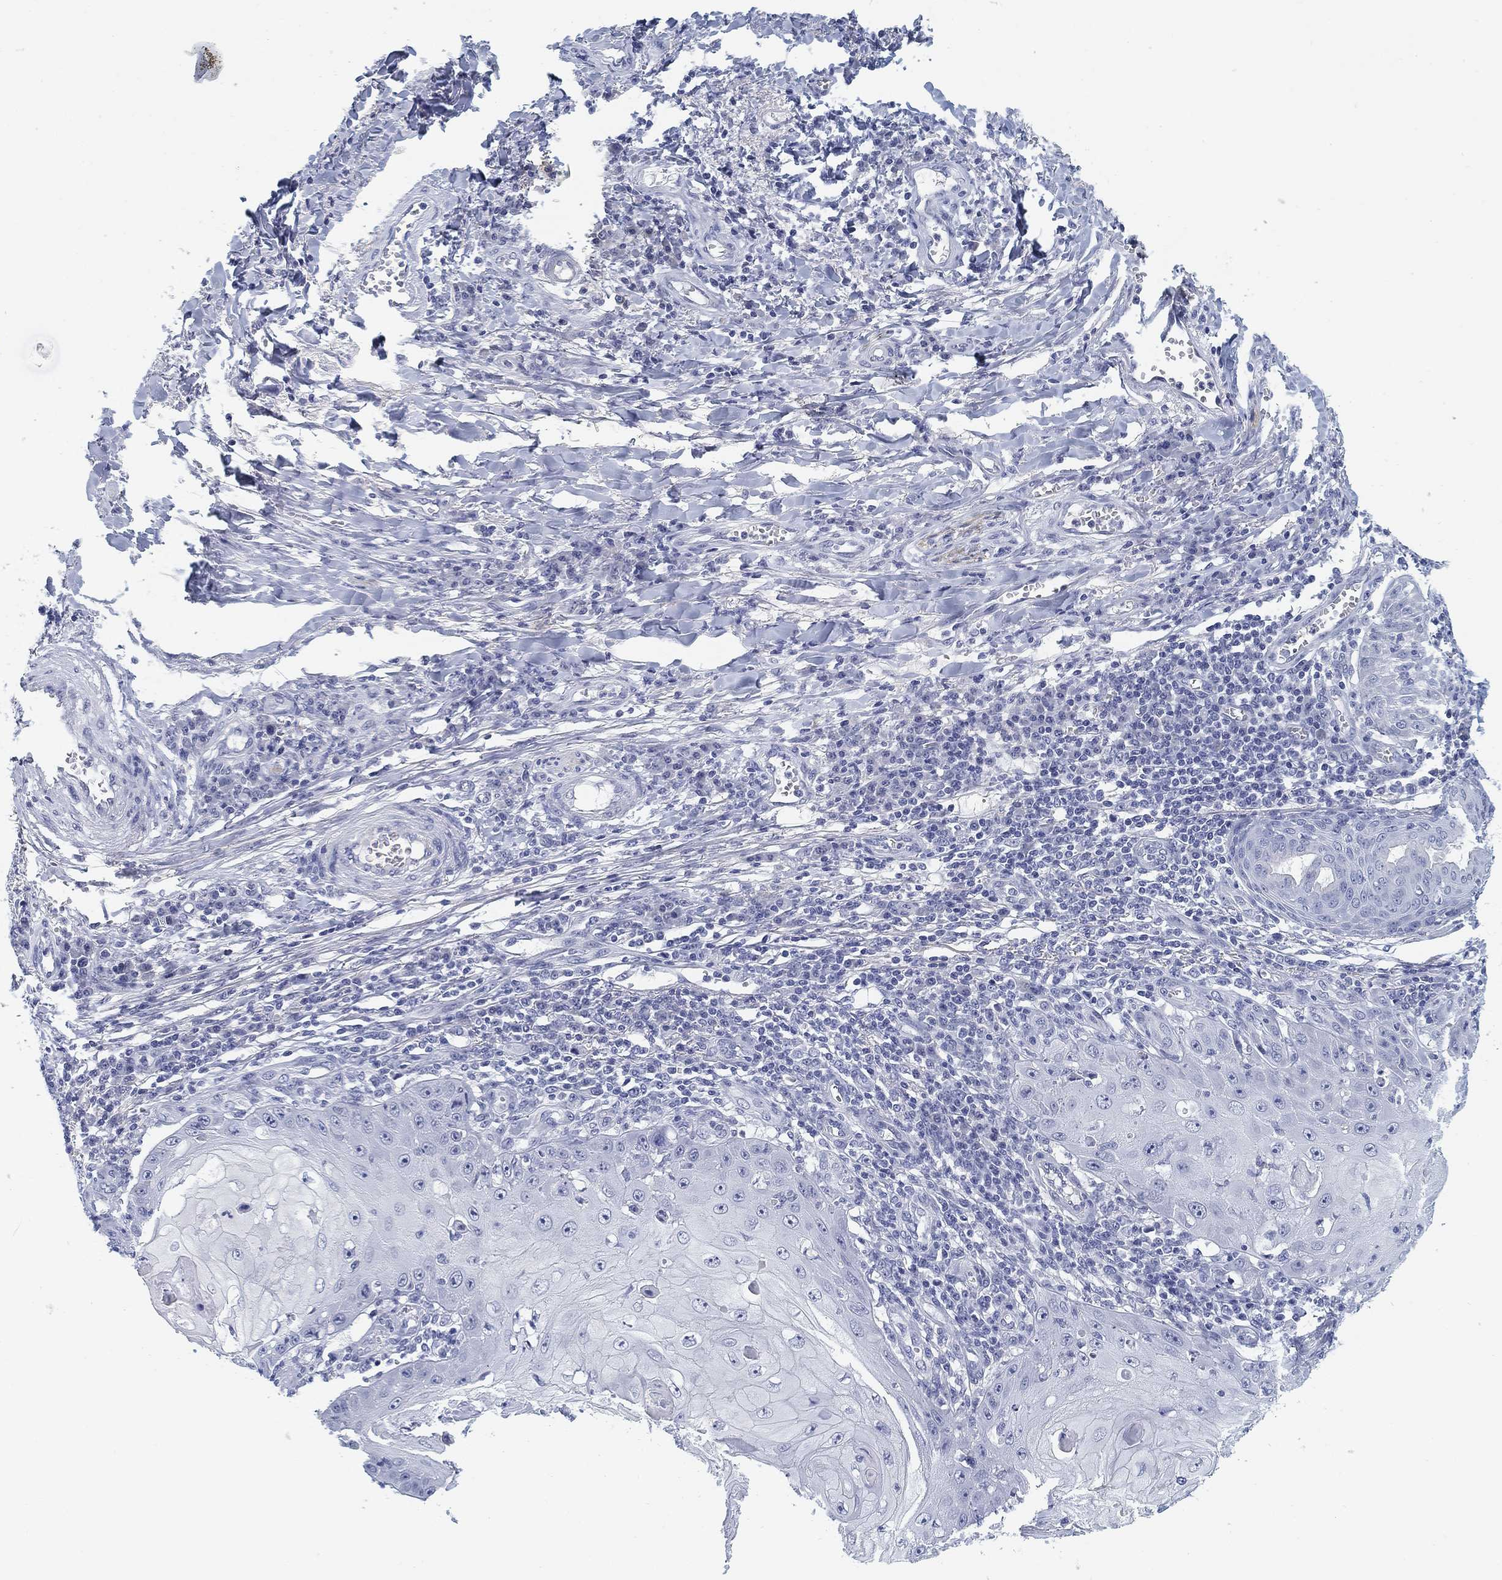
{"staining": {"intensity": "negative", "quantity": "none", "location": "none"}, "tissue": "skin cancer", "cell_type": "Tumor cells", "image_type": "cancer", "snomed": [{"axis": "morphology", "description": "Squamous cell carcinoma, NOS"}, {"axis": "topography", "description": "Skin"}], "caption": "Tumor cells are negative for protein expression in human squamous cell carcinoma (skin). (IHC, brightfield microscopy, high magnification).", "gene": "SLC2A5", "patient": {"sex": "male", "age": 70}}